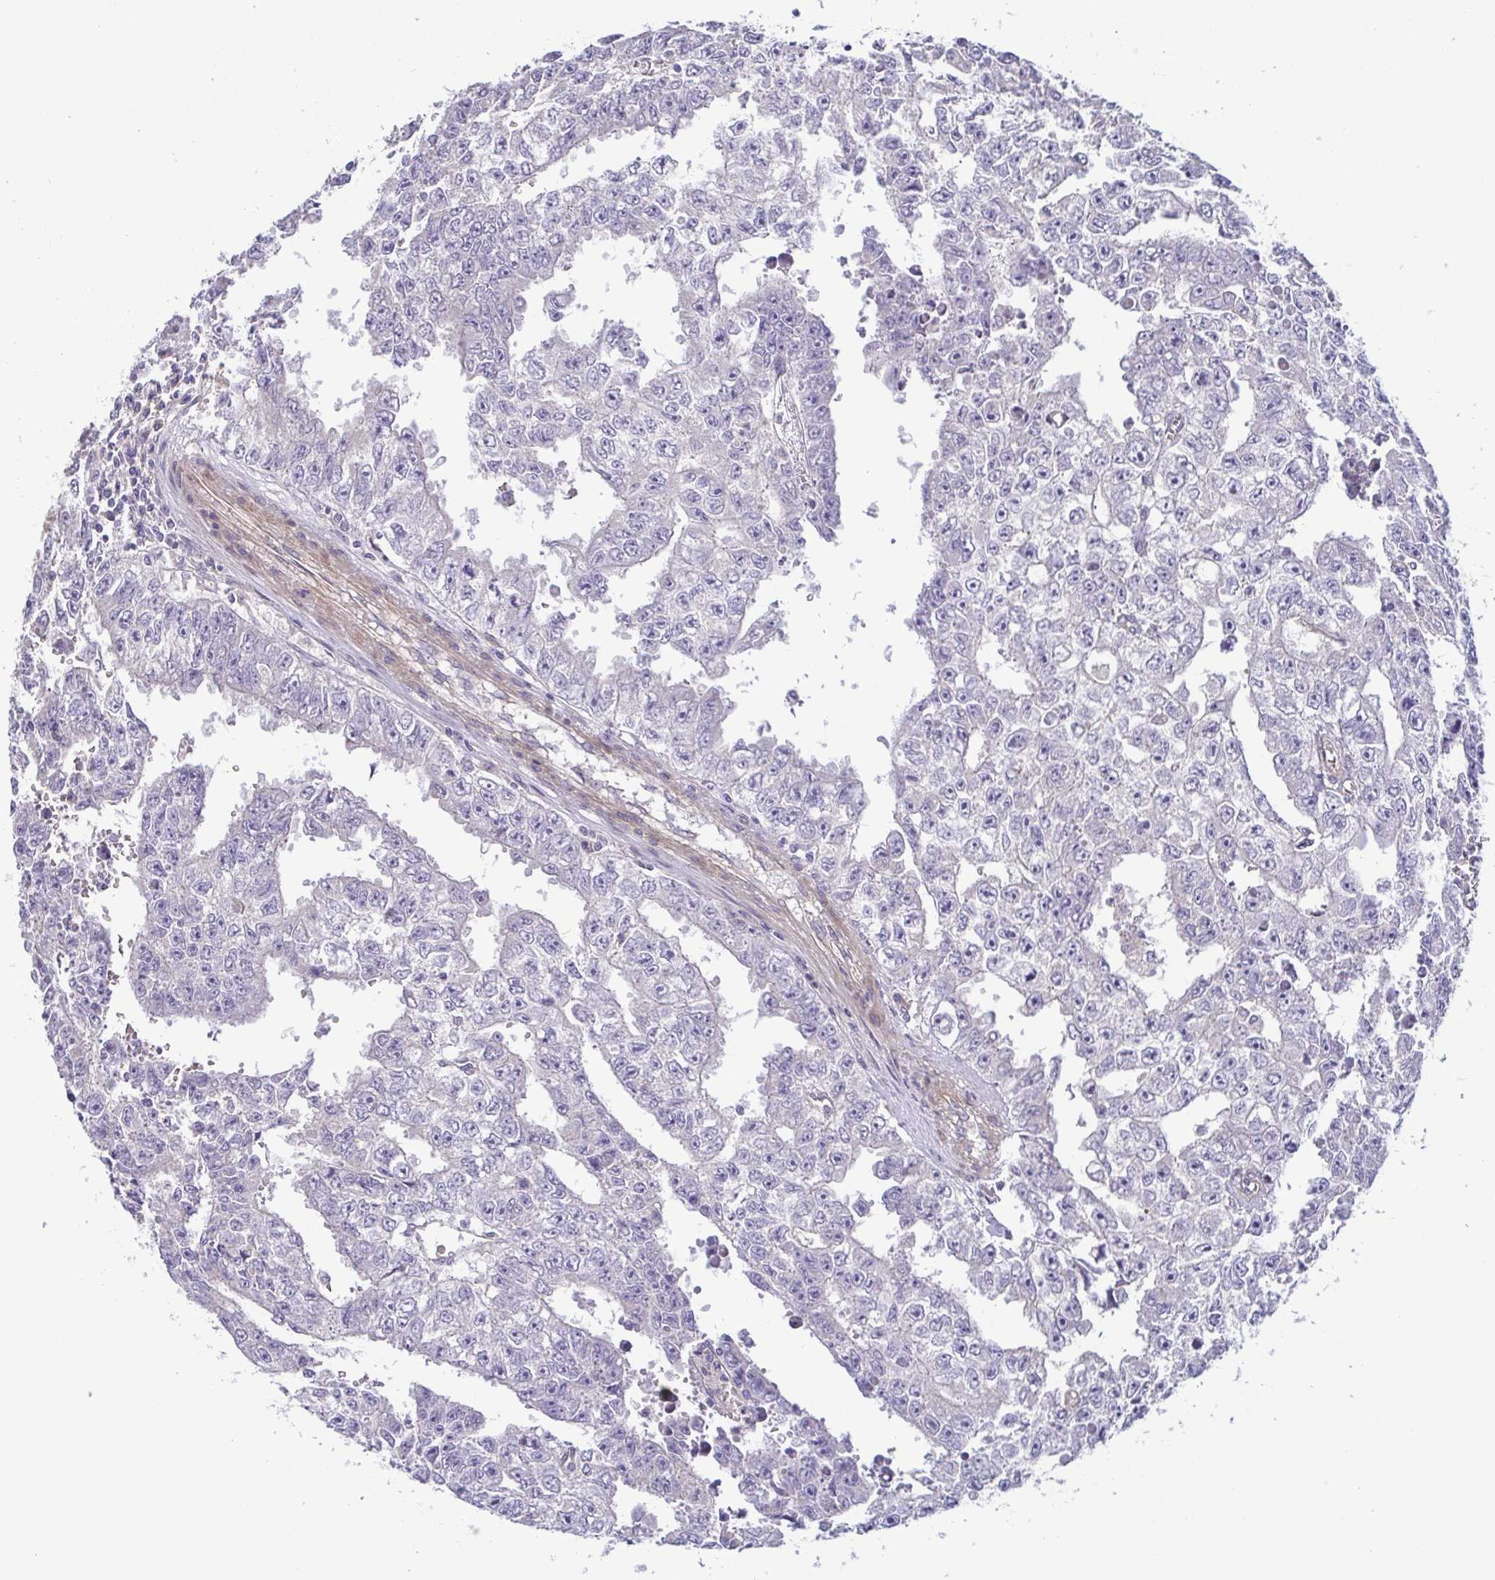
{"staining": {"intensity": "negative", "quantity": "none", "location": "none"}, "tissue": "testis cancer", "cell_type": "Tumor cells", "image_type": "cancer", "snomed": [{"axis": "morphology", "description": "Carcinoma, Embryonal, NOS"}, {"axis": "morphology", "description": "Teratoma, malignant, NOS"}, {"axis": "topography", "description": "Testis"}], "caption": "High power microscopy histopathology image of an immunohistochemistry (IHC) histopathology image of testis cancer, revealing no significant positivity in tumor cells.", "gene": "LMF2", "patient": {"sex": "male", "age": 24}}